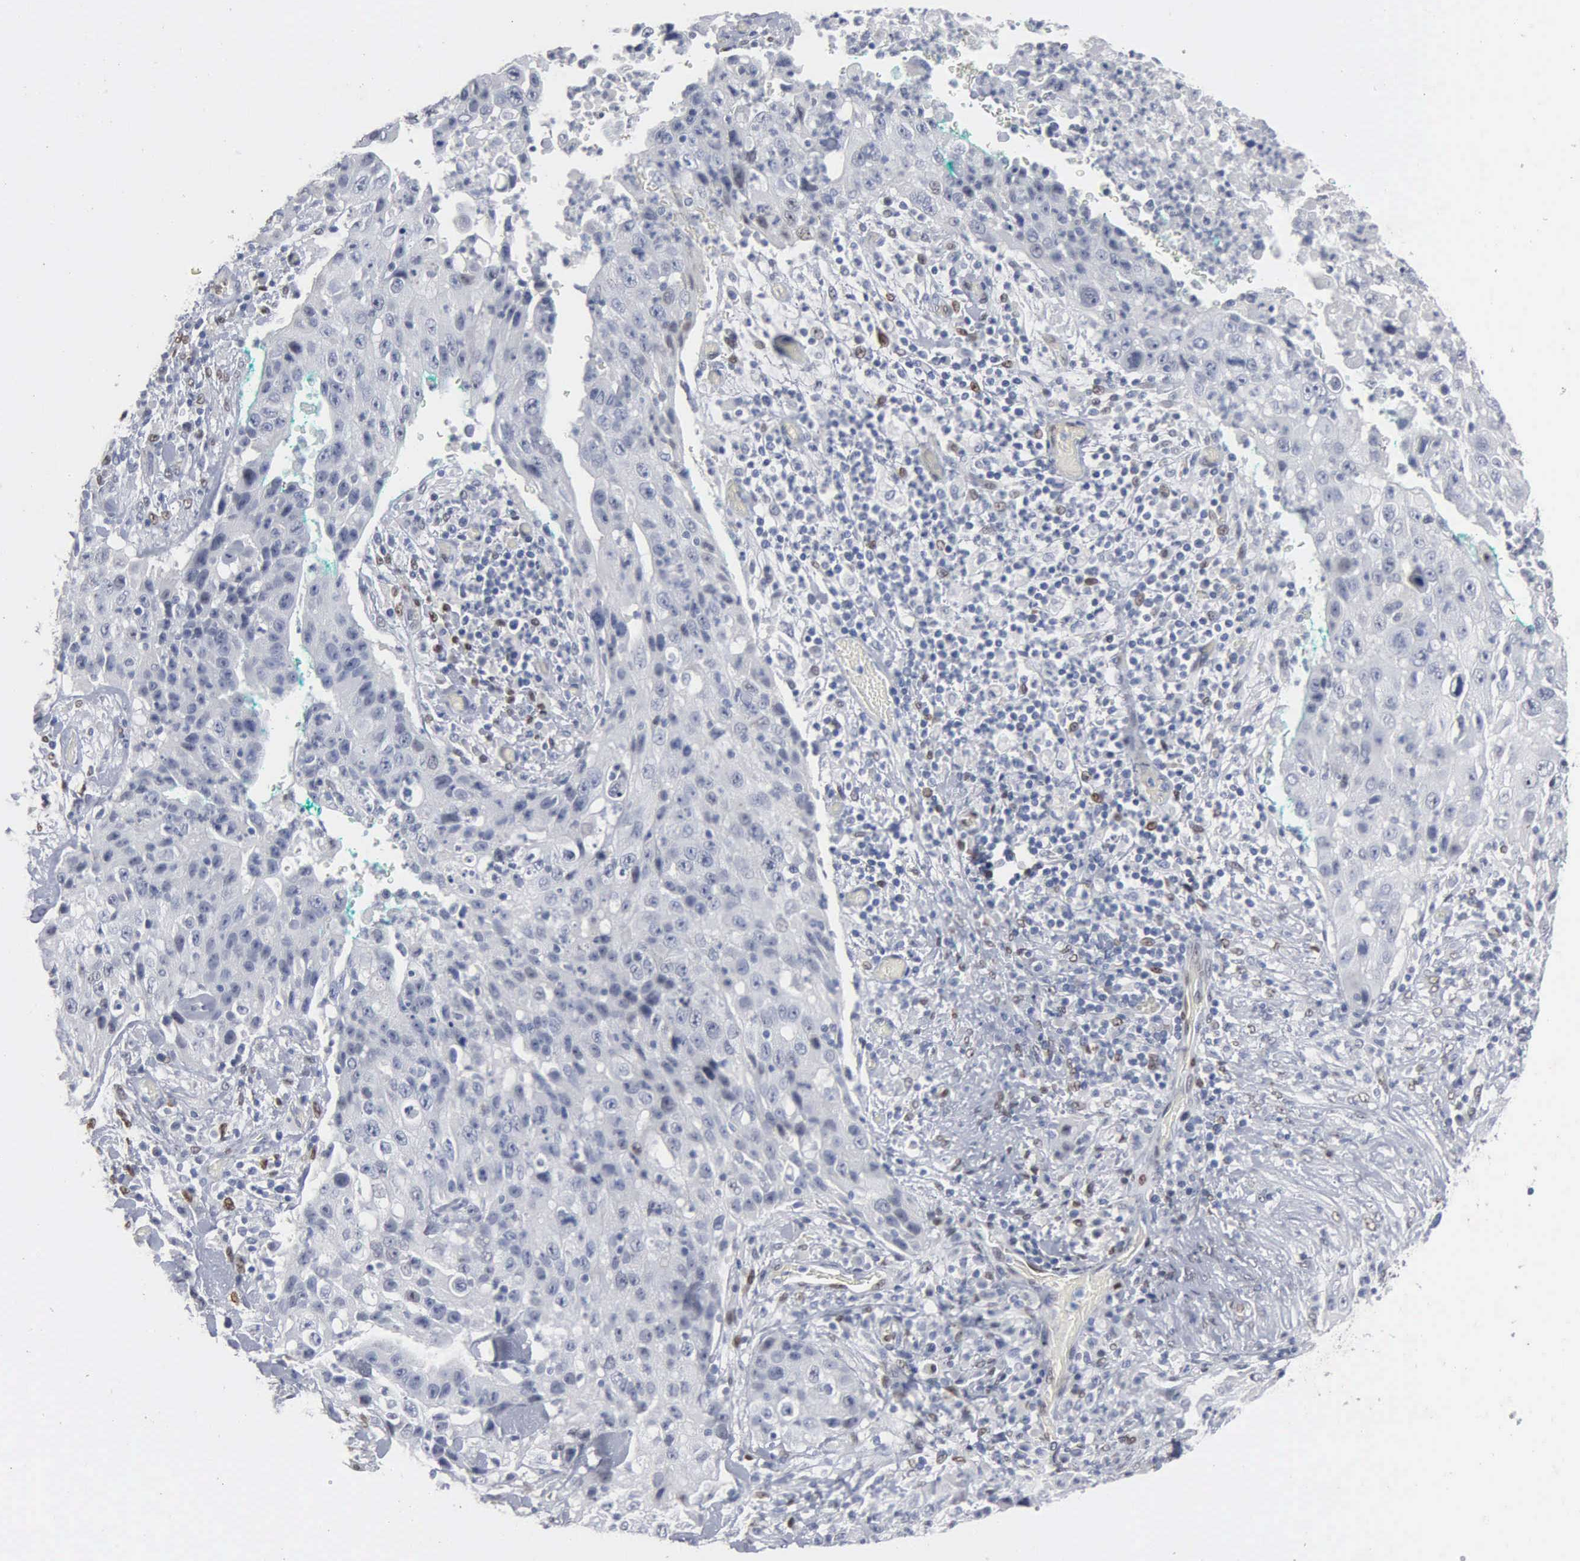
{"staining": {"intensity": "negative", "quantity": "none", "location": "none"}, "tissue": "lung cancer", "cell_type": "Tumor cells", "image_type": "cancer", "snomed": [{"axis": "morphology", "description": "Squamous cell carcinoma, NOS"}, {"axis": "topography", "description": "Lung"}], "caption": "Protein analysis of lung squamous cell carcinoma shows no significant positivity in tumor cells.", "gene": "FGF2", "patient": {"sex": "male", "age": 64}}